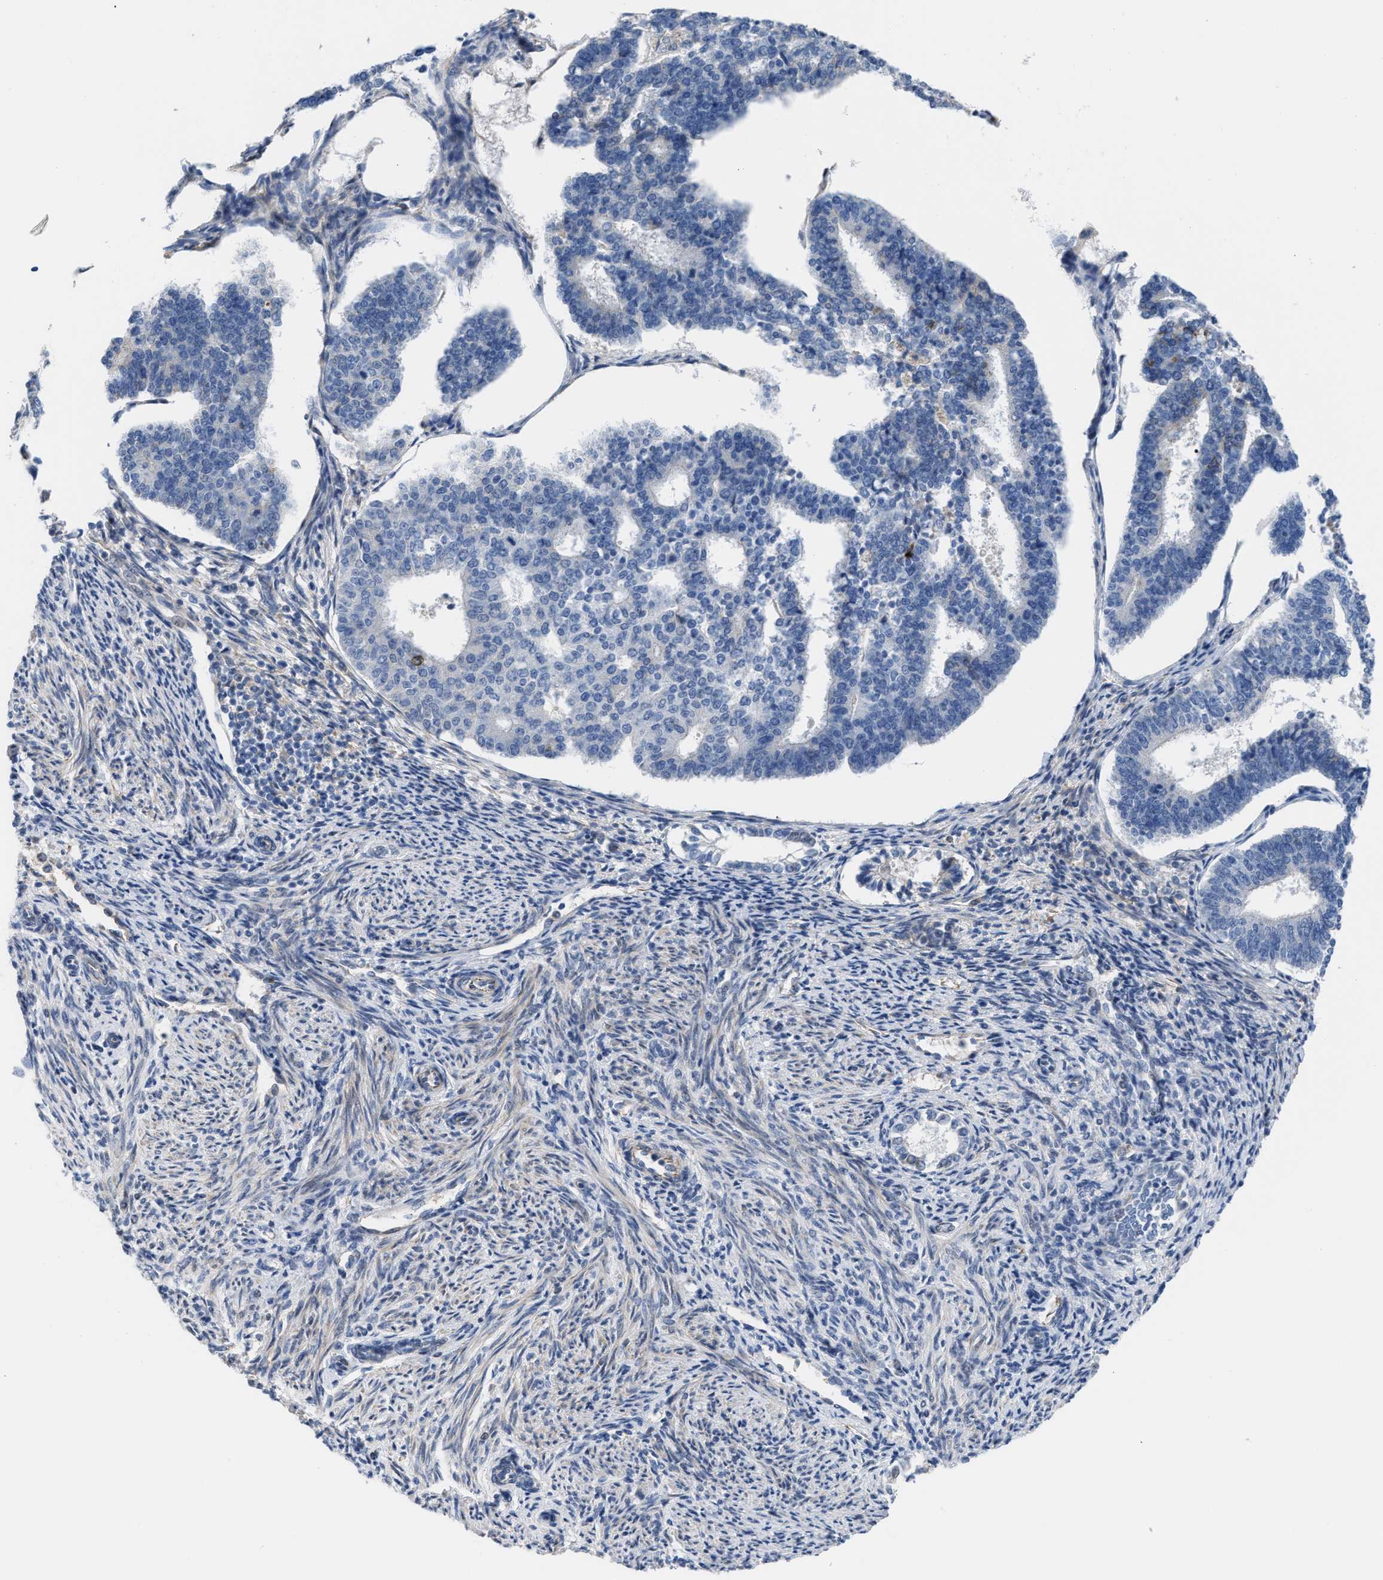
{"staining": {"intensity": "strong", "quantity": "<25%", "location": "cytoplasmic/membranous"}, "tissue": "endometrial cancer", "cell_type": "Tumor cells", "image_type": "cancer", "snomed": [{"axis": "morphology", "description": "Adenocarcinoma, NOS"}, {"axis": "topography", "description": "Endometrium"}], "caption": "Tumor cells exhibit medium levels of strong cytoplasmic/membranous staining in about <25% of cells in adenocarcinoma (endometrial).", "gene": "TFPI", "patient": {"sex": "female", "age": 70}}